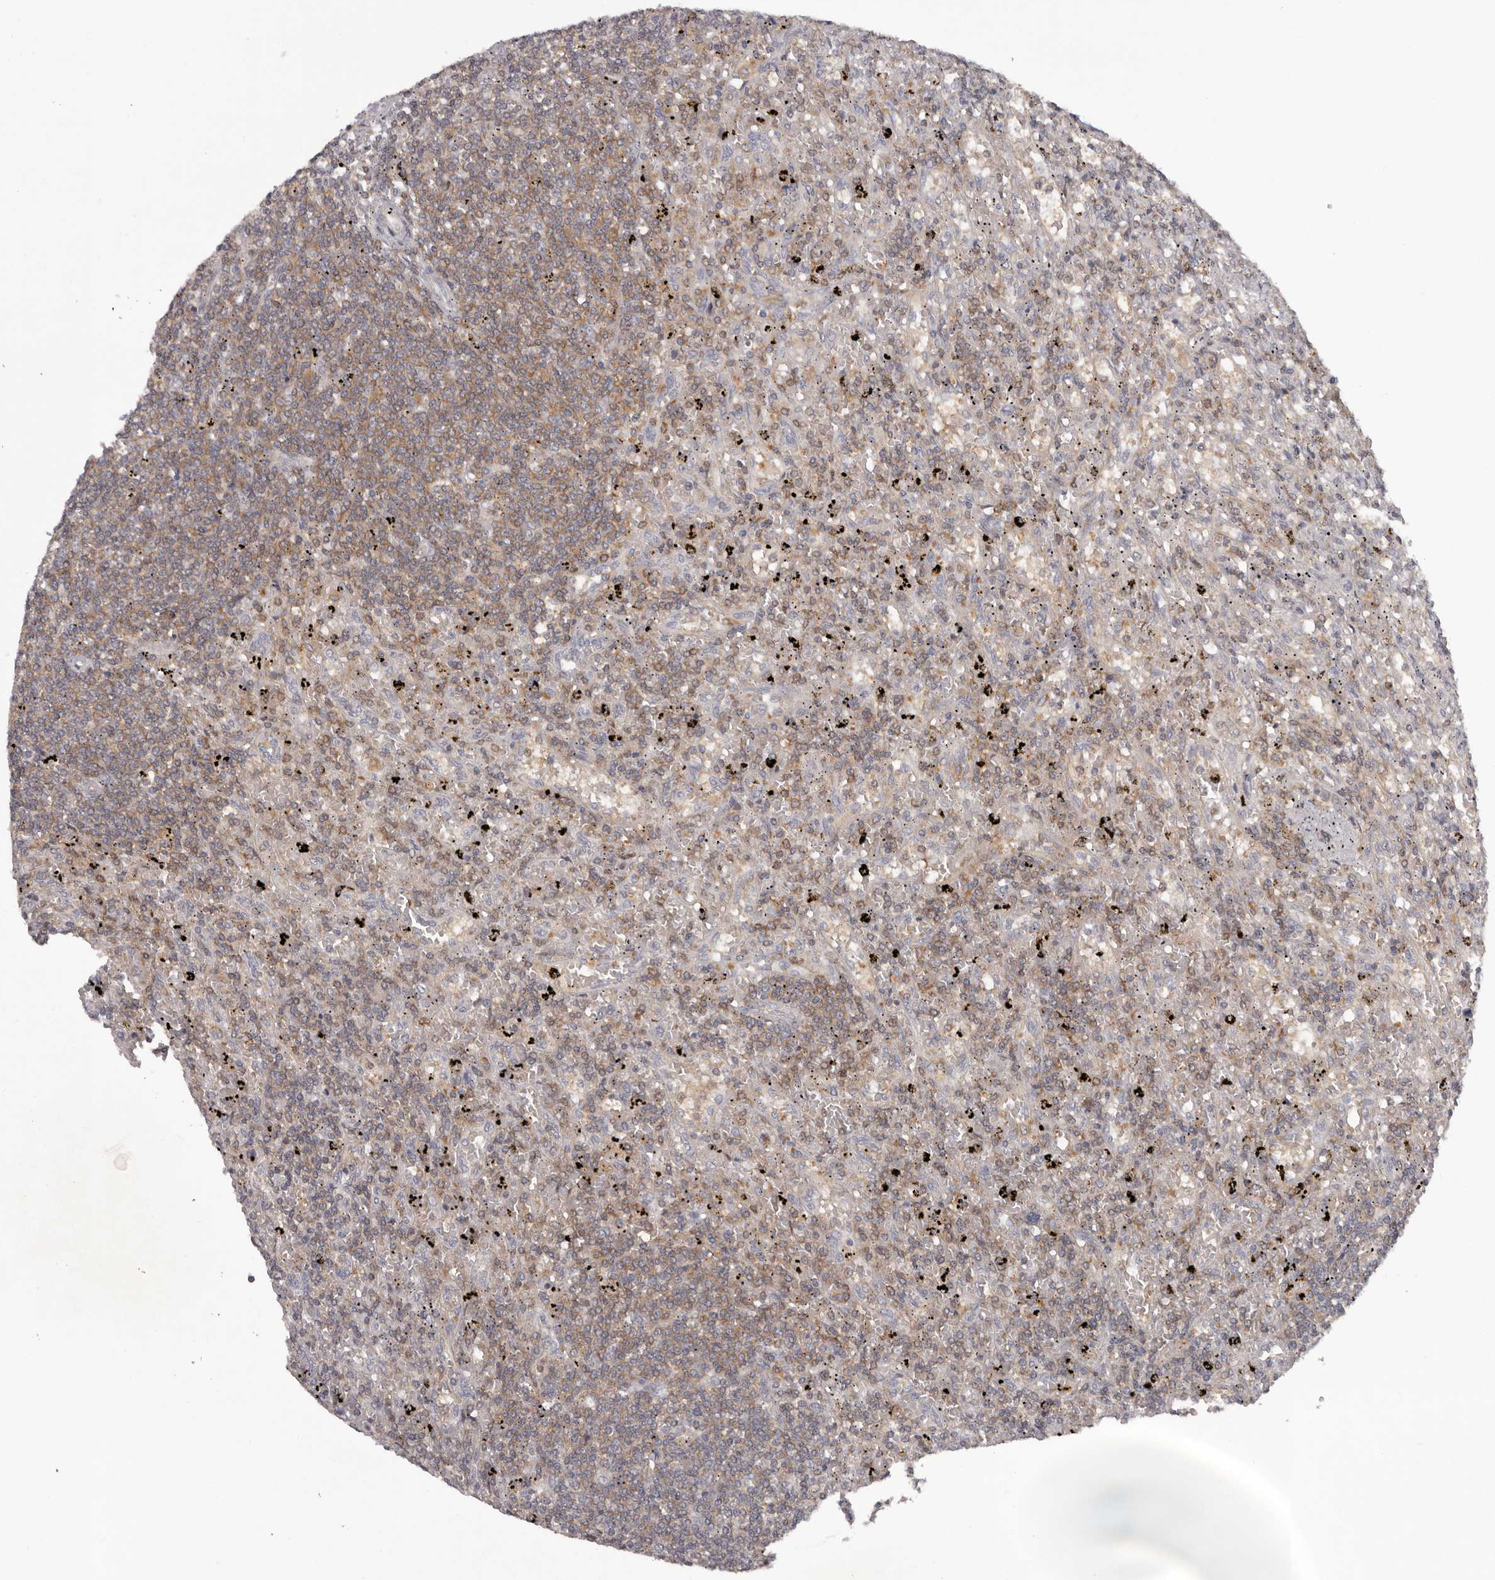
{"staining": {"intensity": "weak", "quantity": "25%-75%", "location": "cytoplasmic/membranous"}, "tissue": "lymphoma", "cell_type": "Tumor cells", "image_type": "cancer", "snomed": [{"axis": "morphology", "description": "Malignant lymphoma, non-Hodgkin's type, Low grade"}, {"axis": "topography", "description": "Spleen"}], "caption": "Immunohistochemical staining of lymphoma shows weak cytoplasmic/membranous protein staining in about 25%-75% of tumor cells.", "gene": "ANKRD44", "patient": {"sex": "male", "age": 76}}